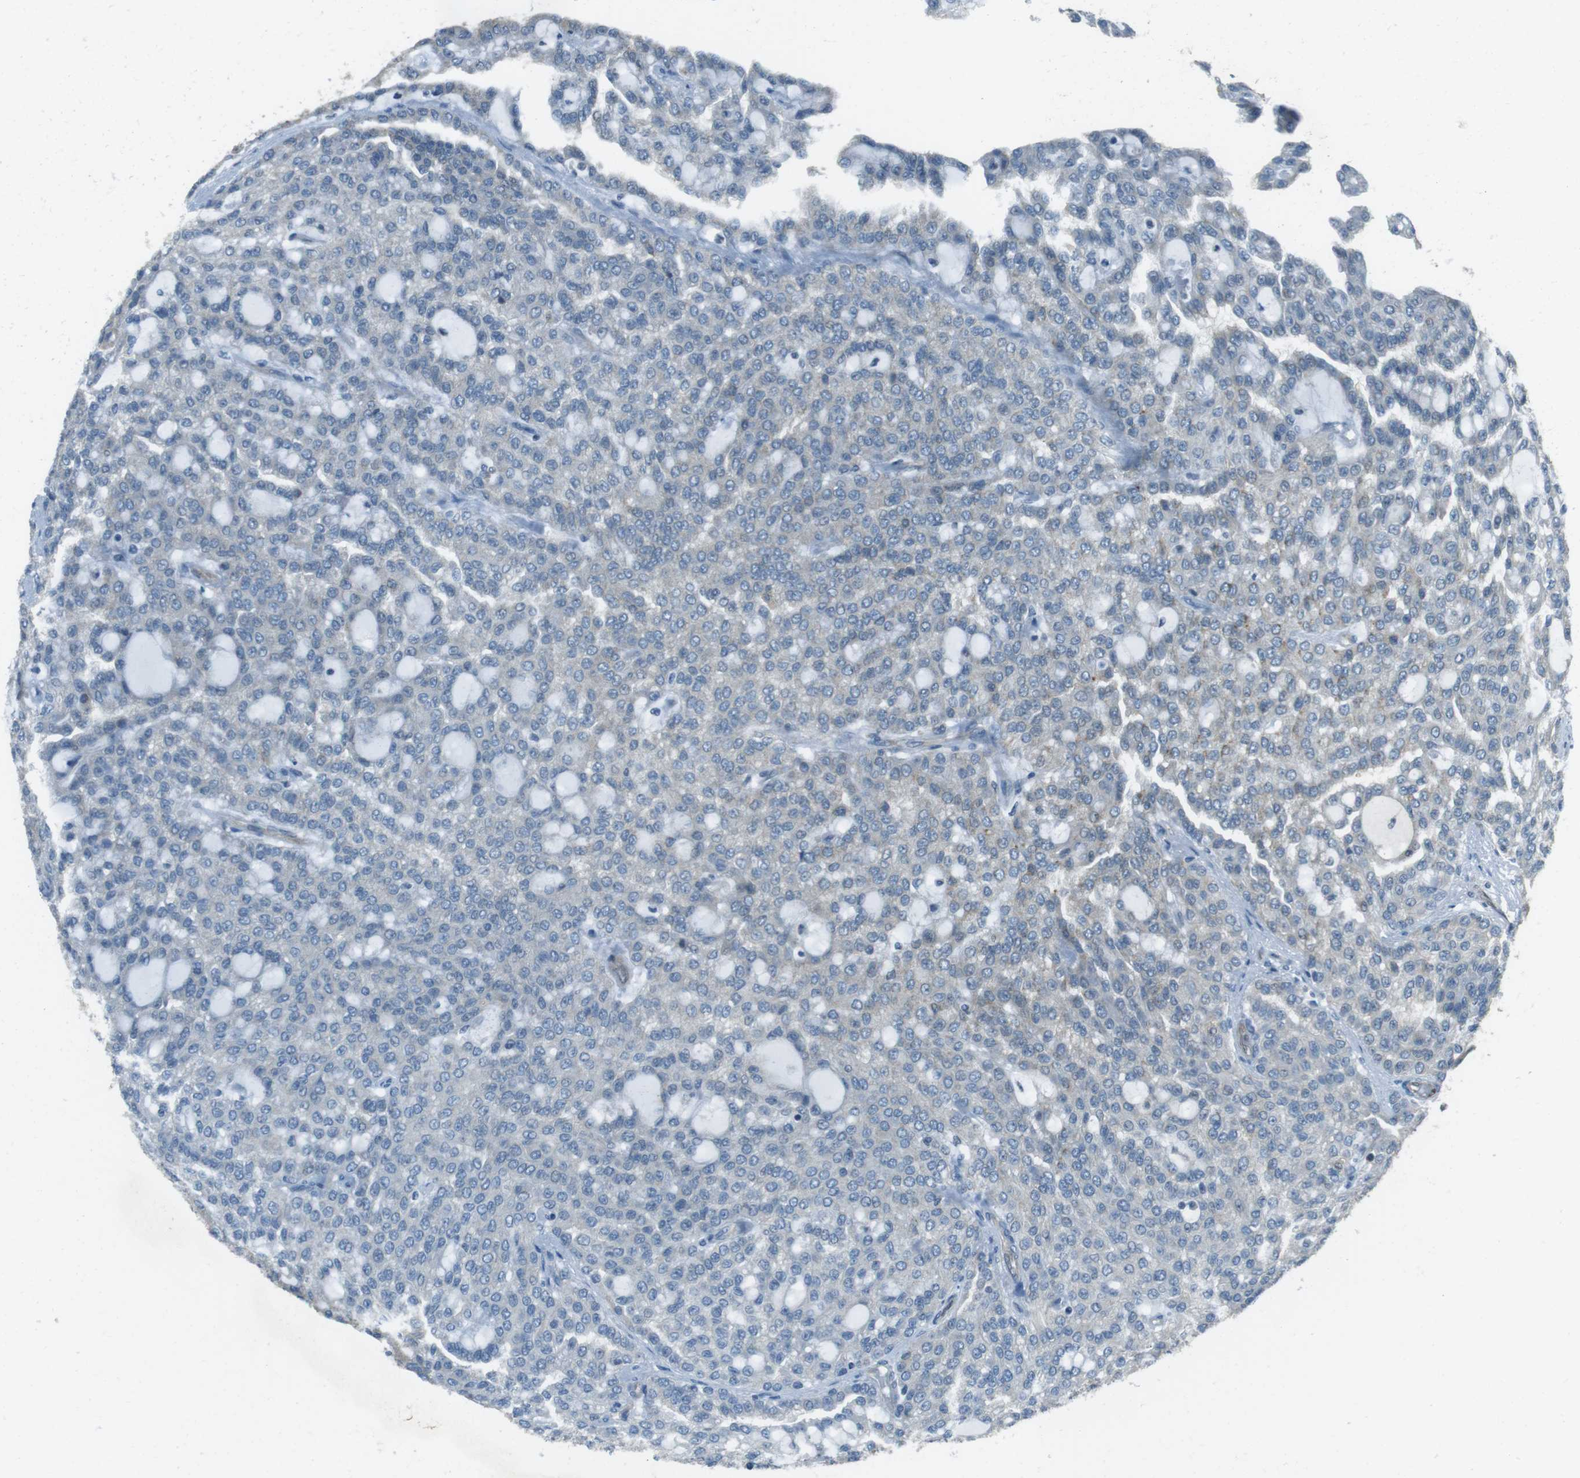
{"staining": {"intensity": "negative", "quantity": "none", "location": "none"}, "tissue": "renal cancer", "cell_type": "Tumor cells", "image_type": "cancer", "snomed": [{"axis": "morphology", "description": "Adenocarcinoma, NOS"}, {"axis": "topography", "description": "Kidney"}], "caption": "Renal adenocarcinoma was stained to show a protein in brown. There is no significant expression in tumor cells.", "gene": "MFAP3", "patient": {"sex": "male", "age": 63}}